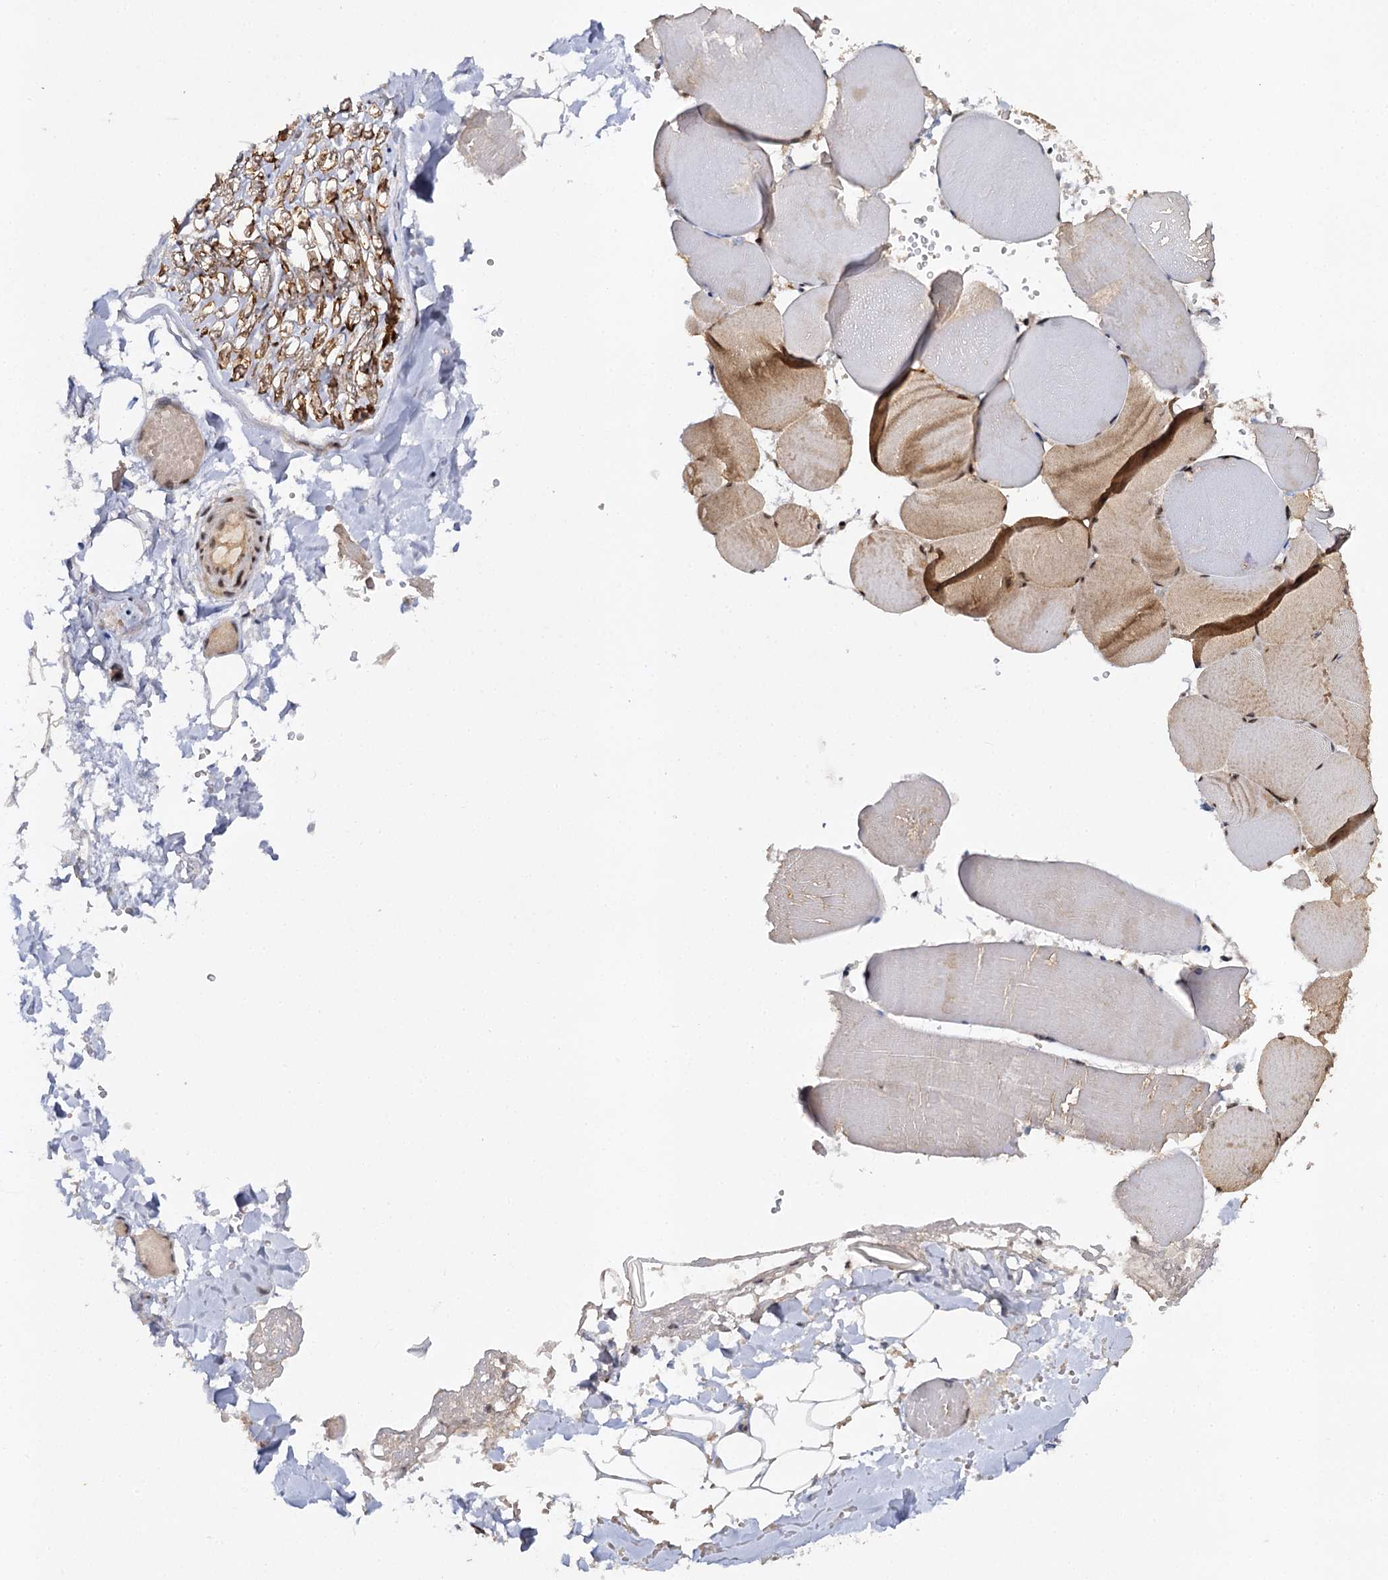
{"staining": {"intensity": "moderate", "quantity": ">75%", "location": "cytoplasmic/membranous,nuclear"}, "tissue": "adipose tissue", "cell_type": "Adipocytes", "image_type": "normal", "snomed": [{"axis": "morphology", "description": "Normal tissue, NOS"}, {"axis": "topography", "description": "Skeletal muscle"}, {"axis": "topography", "description": "Peripheral nerve tissue"}], "caption": "Immunohistochemical staining of normal human adipose tissue reveals medium levels of moderate cytoplasmic/membranous,nuclear staining in approximately >75% of adipocytes.", "gene": "BUD13", "patient": {"sex": "female", "age": 55}}